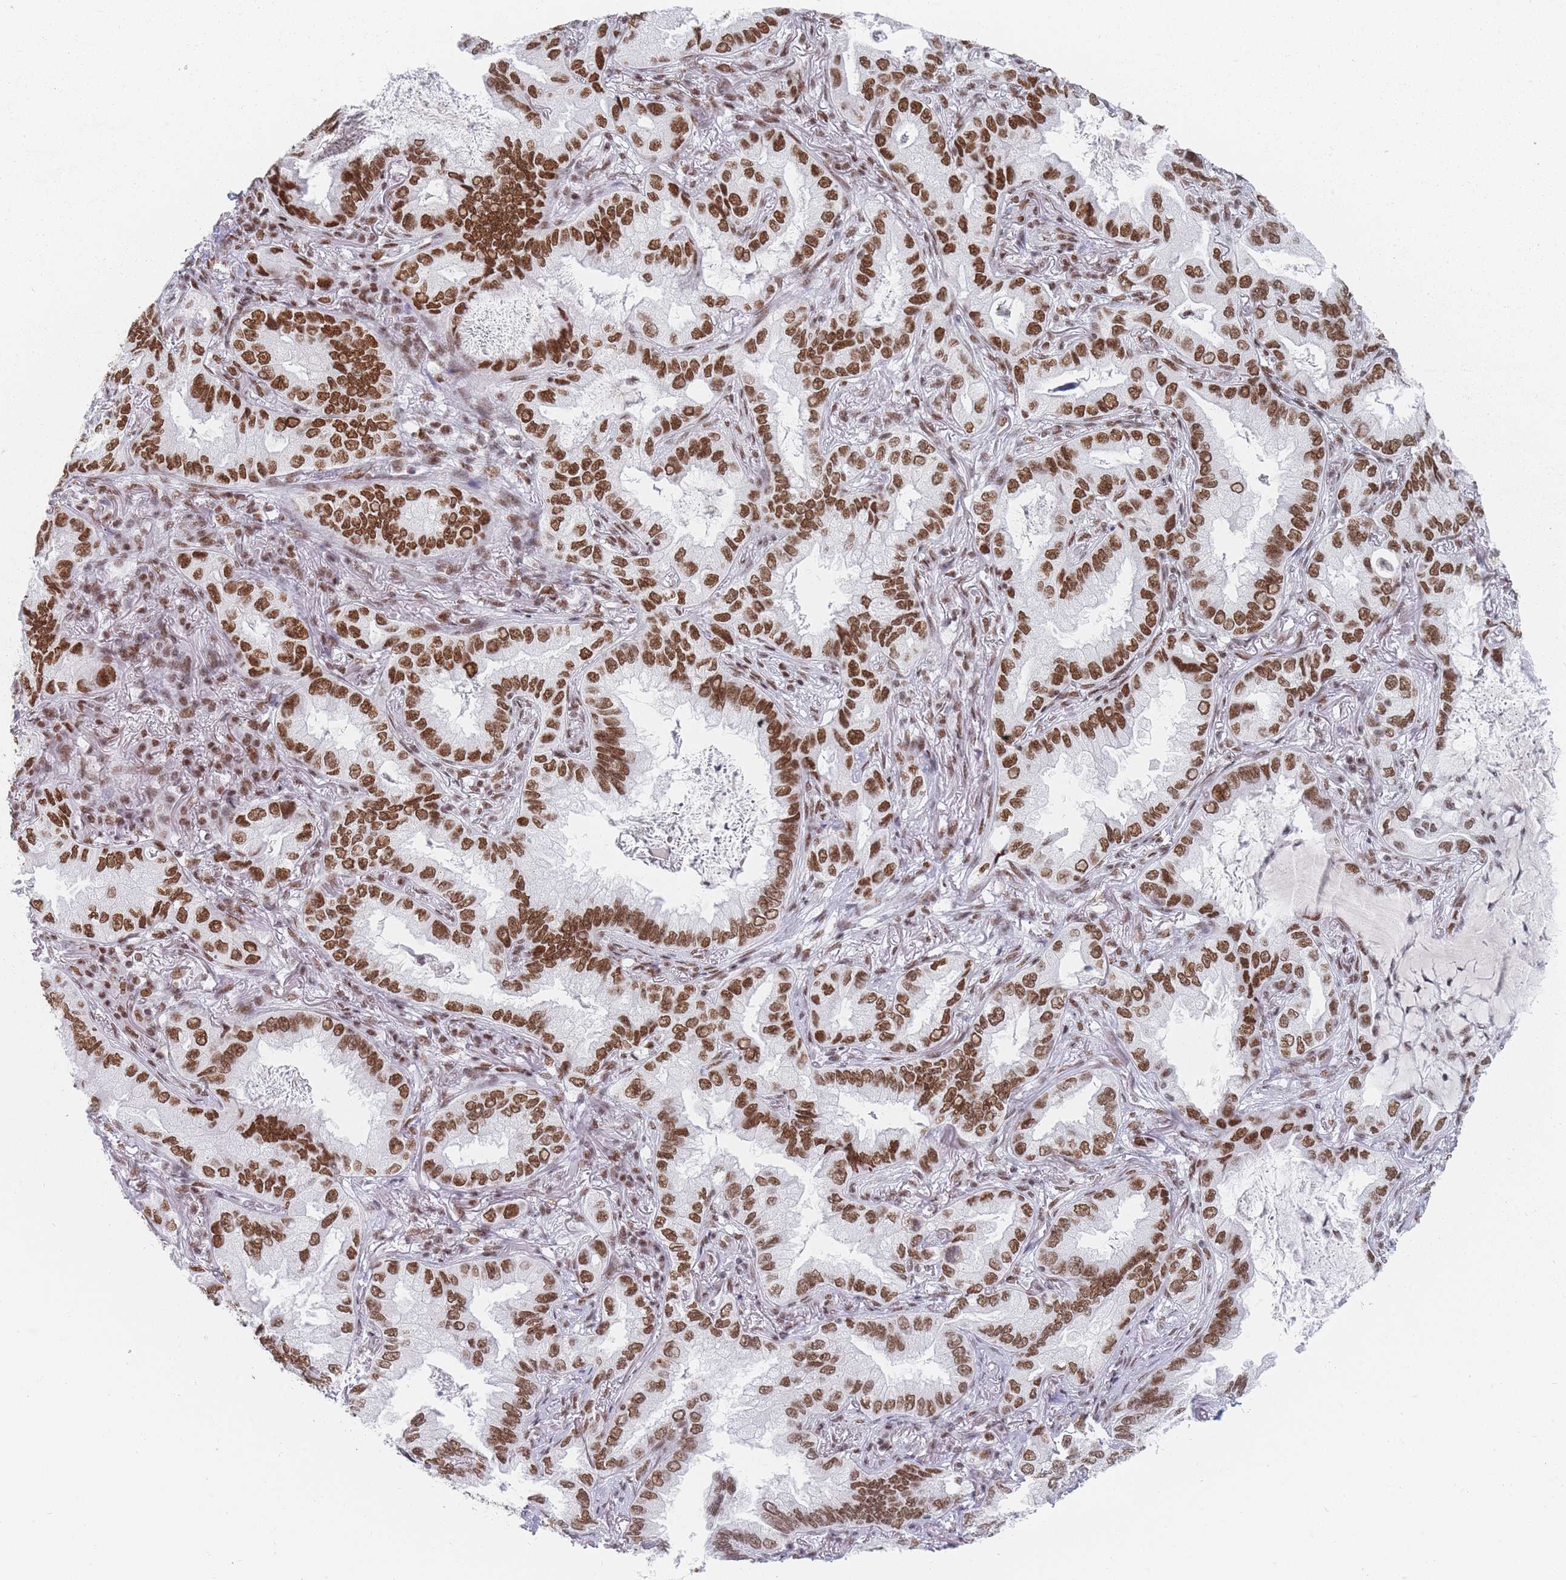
{"staining": {"intensity": "strong", "quantity": ">75%", "location": "nuclear"}, "tissue": "lung cancer", "cell_type": "Tumor cells", "image_type": "cancer", "snomed": [{"axis": "morphology", "description": "Adenocarcinoma, NOS"}, {"axis": "topography", "description": "Lung"}], "caption": "Protein positivity by immunohistochemistry displays strong nuclear expression in approximately >75% of tumor cells in lung cancer (adenocarcinoma).", "gene": "SAFB2", "patient": {"sex": "female", "age": 69}}